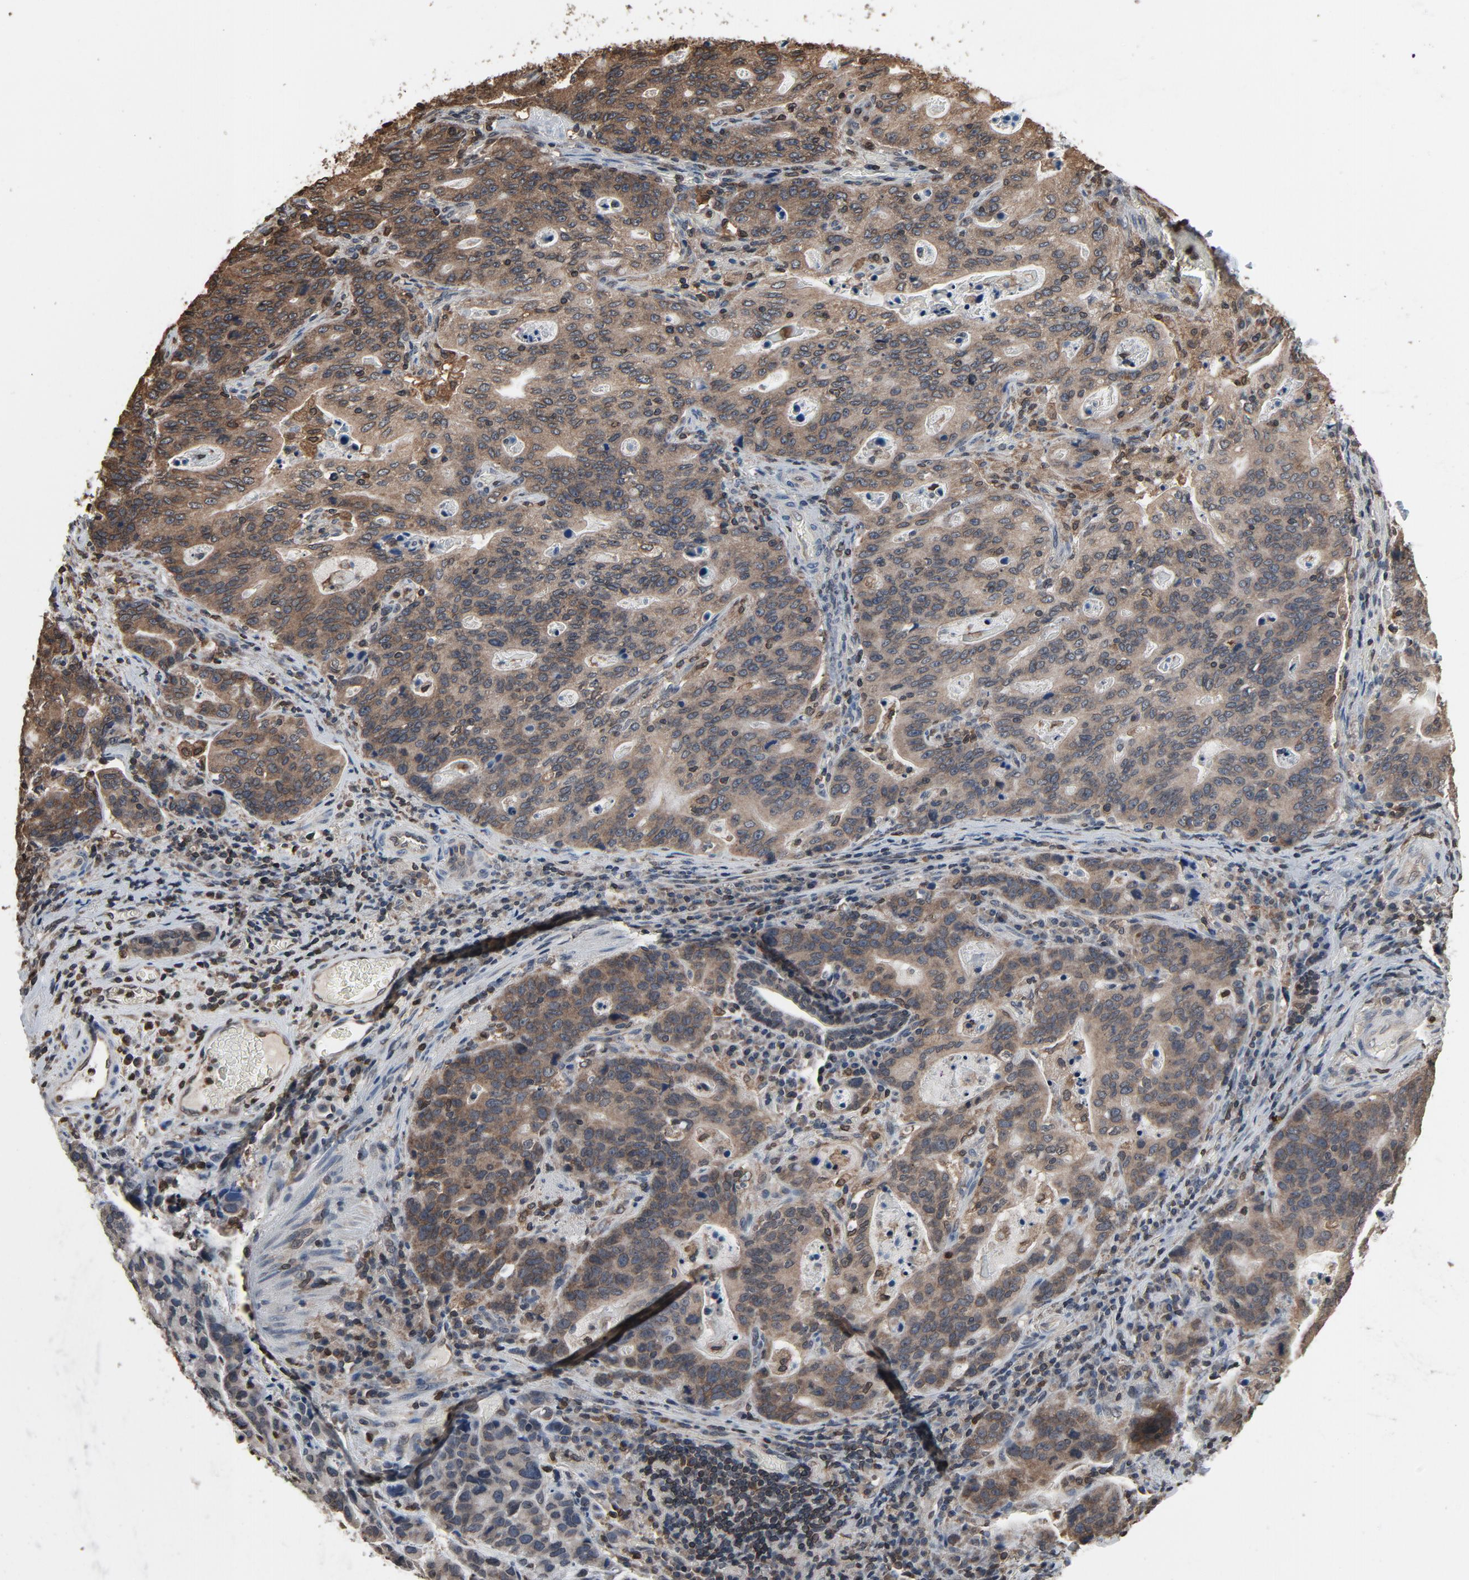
{"staining": {"intensity": "weak", "quantity": ">75%", "location": "cytoplasmic/membranous"}, "tissue": "stomach cancer", "cell_type": "Tumor cells", "image_type": "cancer", "snomed": [{"axis": "morphology", "description": "Adenocarcinoma, NOS"}, {"axis": "topography", "description": "Esophagus"}, {"axis": "topography", "description": "Stomach"}], "caption": "A photomicrograph of adenocarcinoma (stomach) stained for a protein shows weak cytoplasmic/membranous brown staining in tumor cells.", "gene": "UBE2D1", "patient": {"sex": "male", "age": 74}}